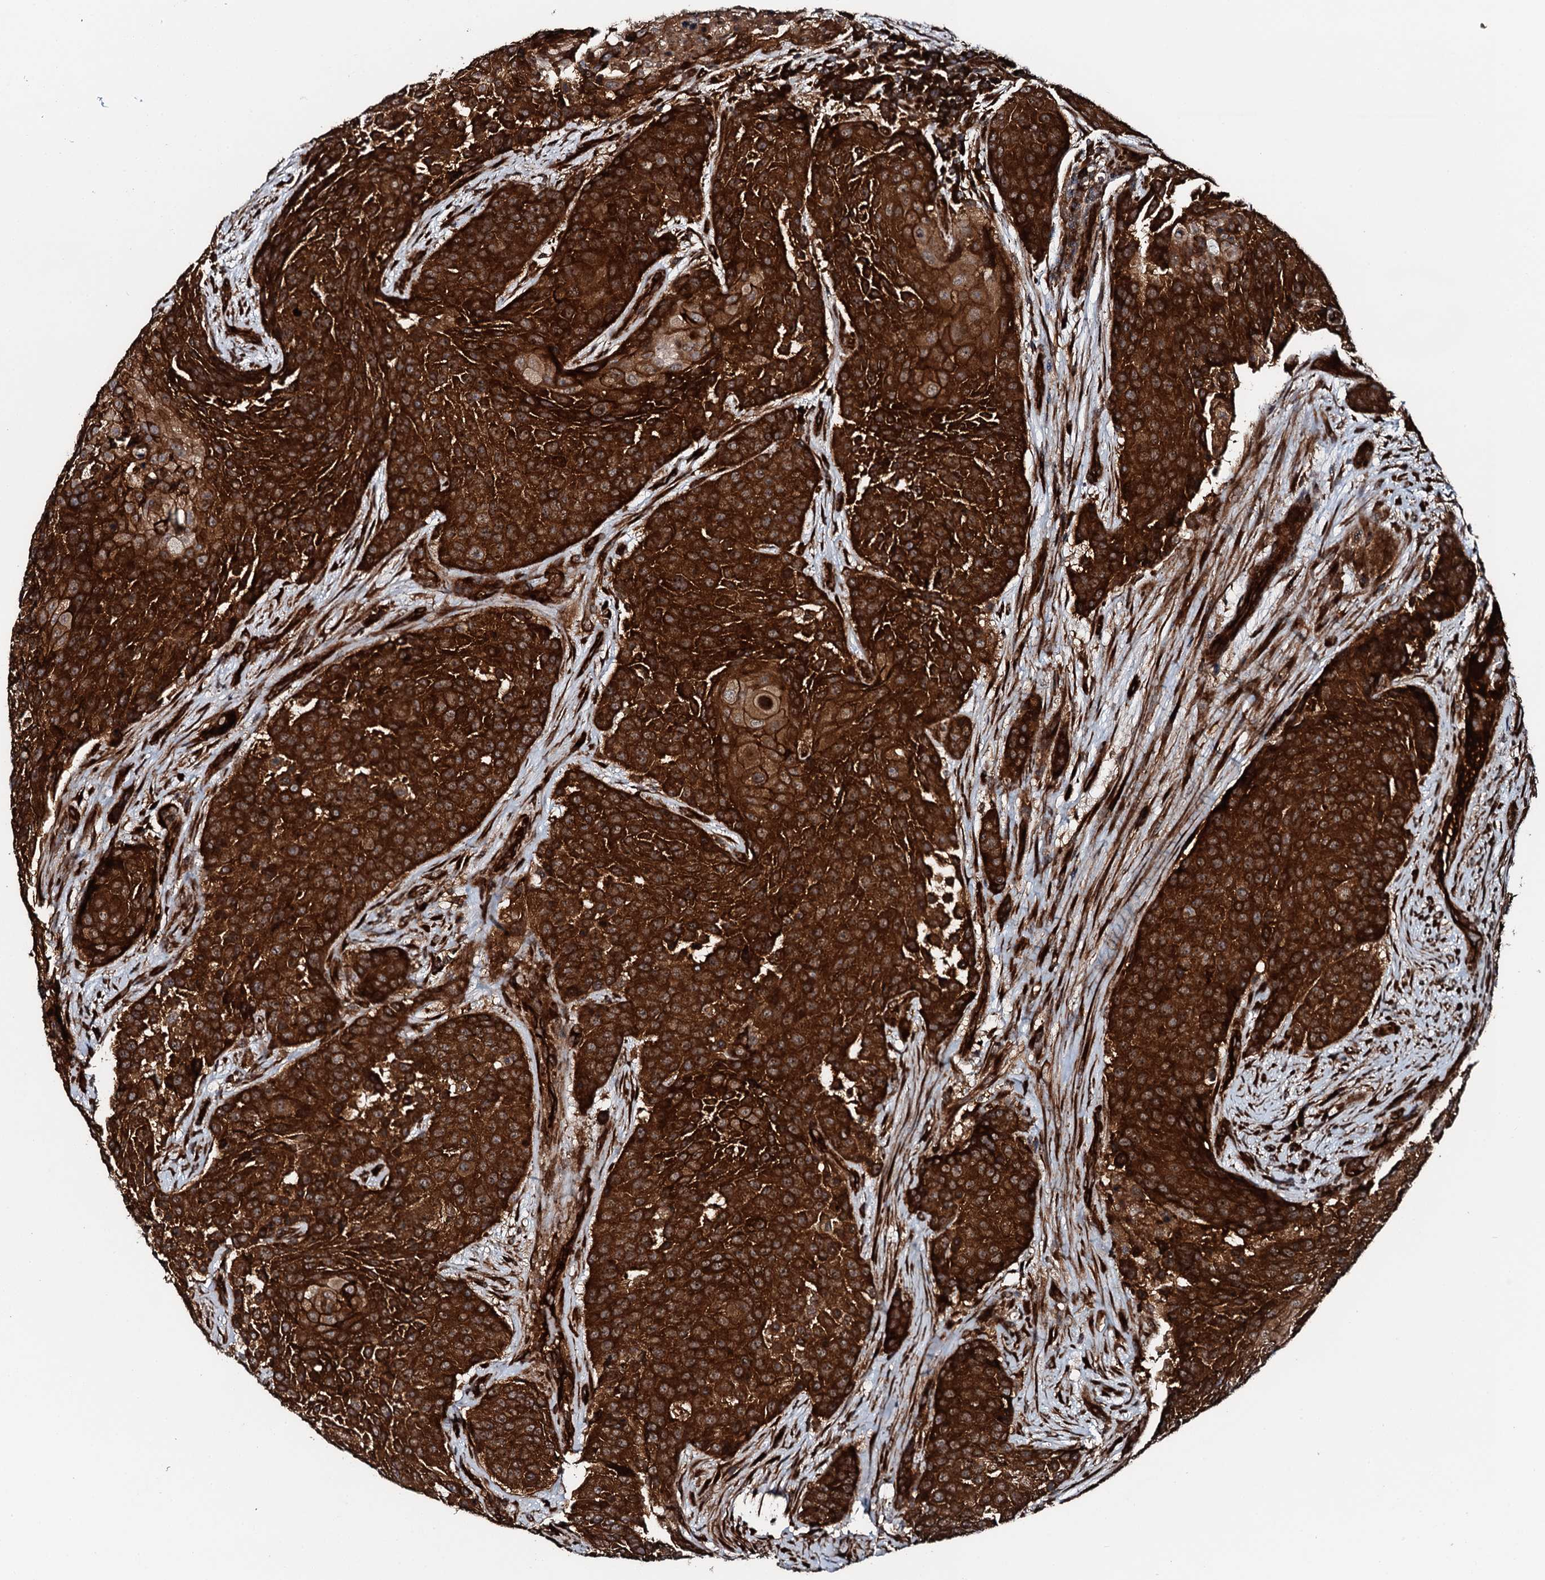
{"staining": {"intensity": "strong", "quantity": ">75%", "location": "cytoplasmic/membranous"}, "tissue": "urothelial cancer", "cell_type": "Tumor cells", "image_type": "cancer", "snomed": [{"axis": "morphology", "description": "Urothelial carcinoma, High grade"}, {"axis": "topography", "description": "Urinary bladder"}], "caption": "Immunohistochemistry (IHC) histopathology image of urothelial cancer stained for a protein (brown), which exhibits high levels of strong cytoplasmic/membranous staining in about >75% of tumor cells.", "gene": "FLYWCH1", "patient": {"sex": "female", "age": 63}}